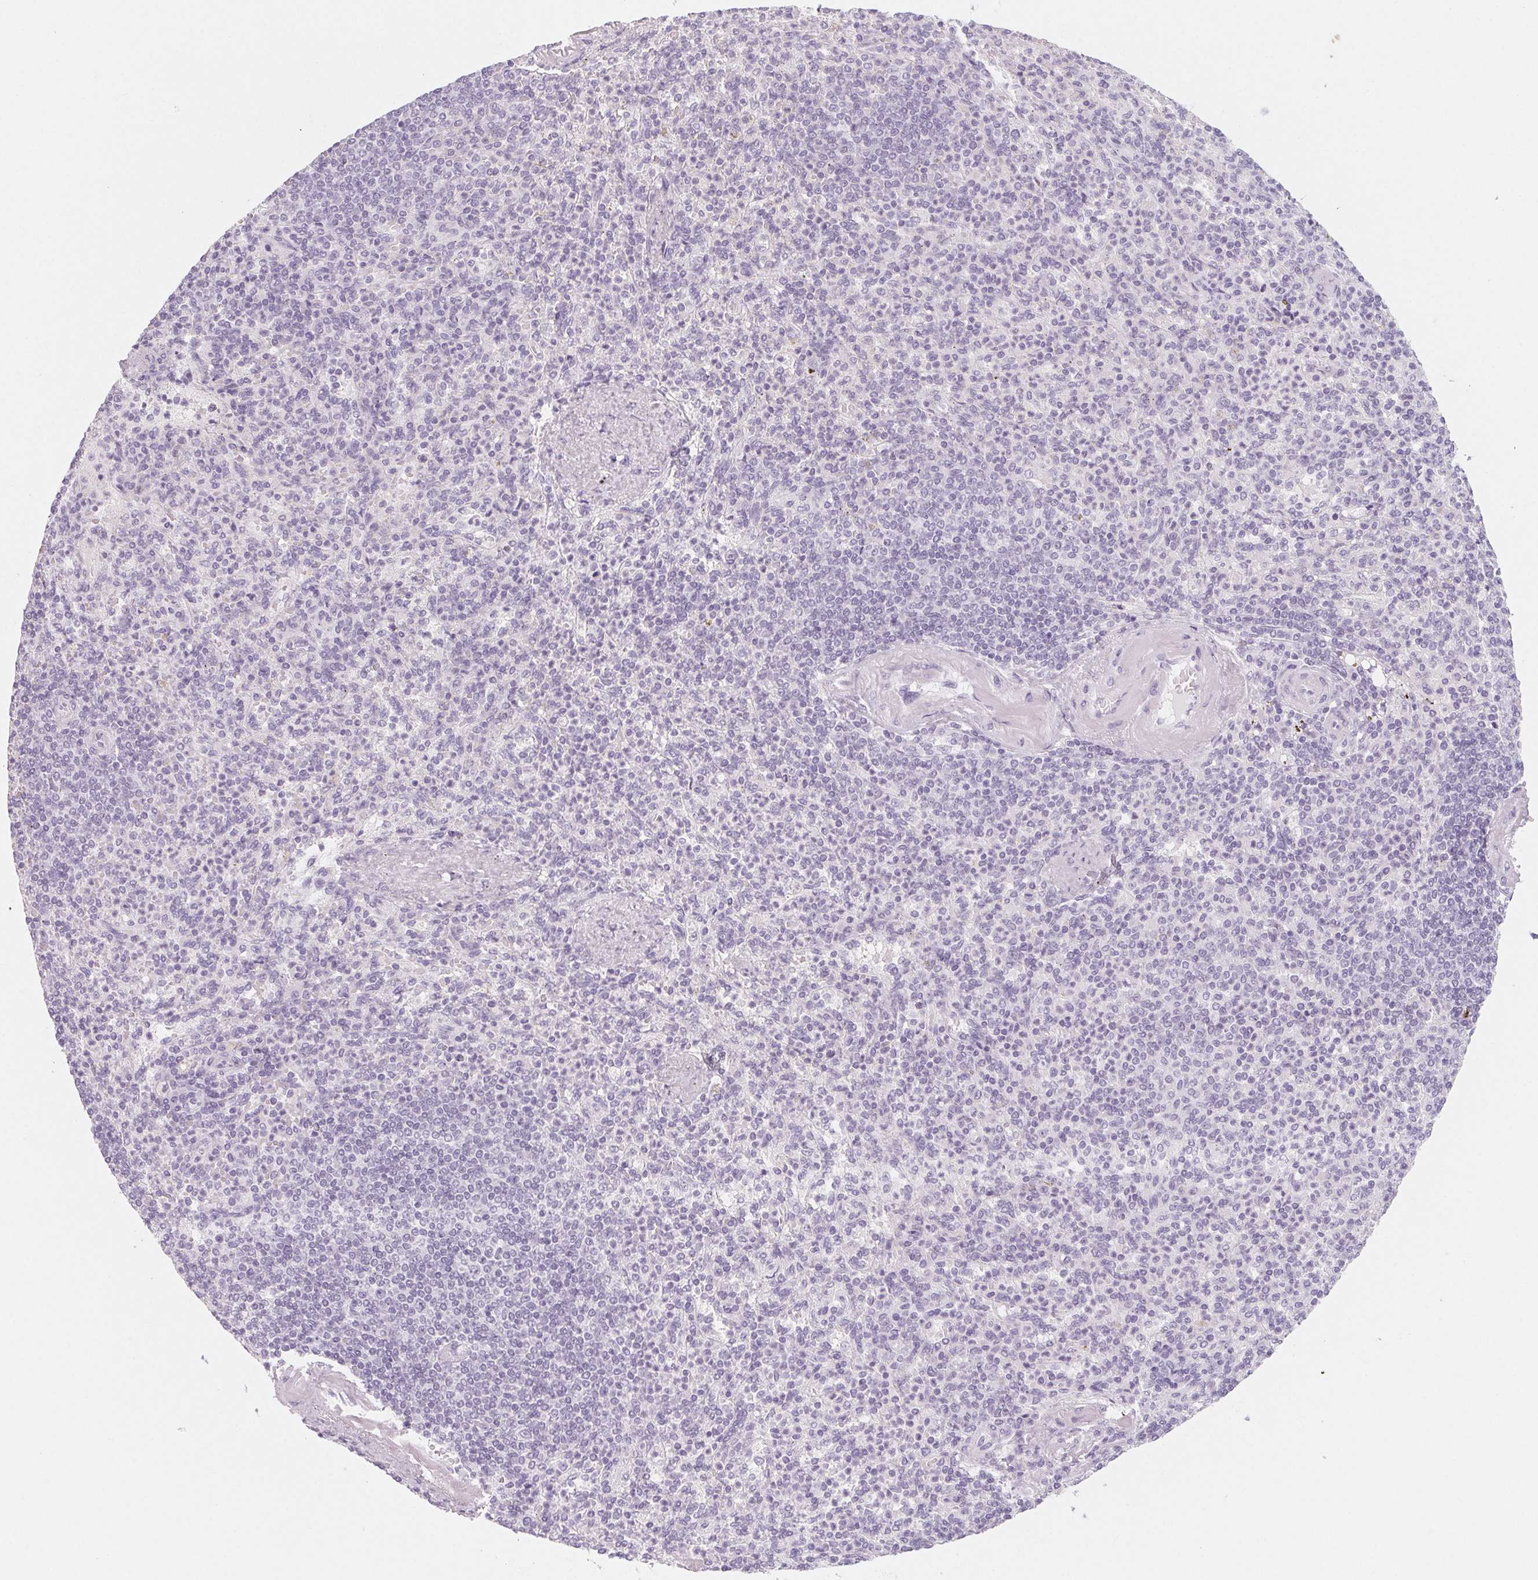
{"staining": {"intensity": "negative", "quantity": "none", "location": "none"}, "tissue": "spleen", "cell_type": "Cells in red pulp", "image_type": "normal", "snomed": [{"axis": "morphology", "description": "Normal tissue, NOS"}, {"axis": "topography", "description": "Spleen"}], "caption": "High power microscopy histopathology image of an IHC image of normal spleen, revealing no significant staining in cells in red pulp.", "gene": "SH3GL2", "patient": {"sex": "female", "age": 74}}